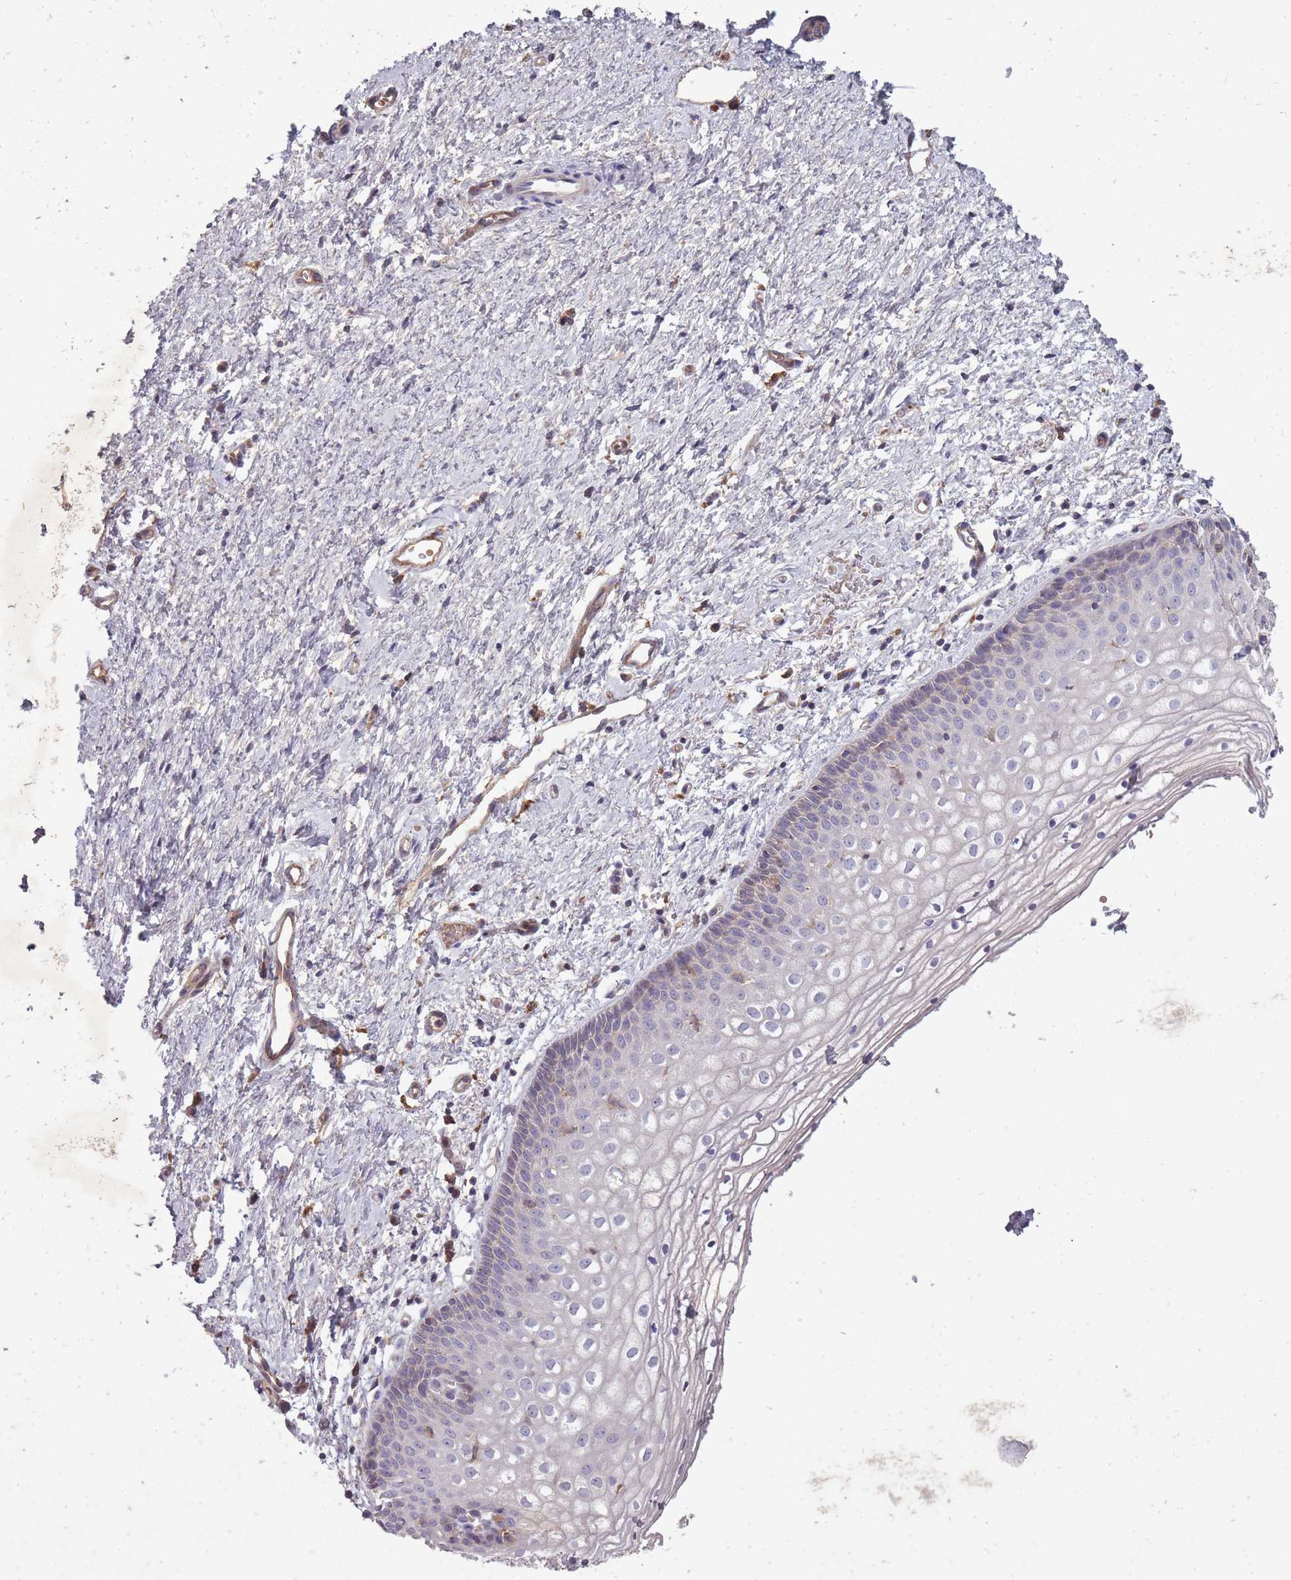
{"staining": {"intensity": "weak", "quantity": "<25%", "location": "cytoplasmic/membranous"}, "tissue": "vagina", "cell_type": "Squamous epithelial cells", "image_type": "normal", "snomed": [{"axis": "morphology", "description": "Normal tissue, NOS"}, {"axis": "topography", "description": "Vagina"}], "caption": "Immunohistochemistry (IHC) of unremarkable vagina shows no positivity in squamous epithelial cells.", "gene": "OR2V1", "patient": {"sex": "female", "age": 60}}